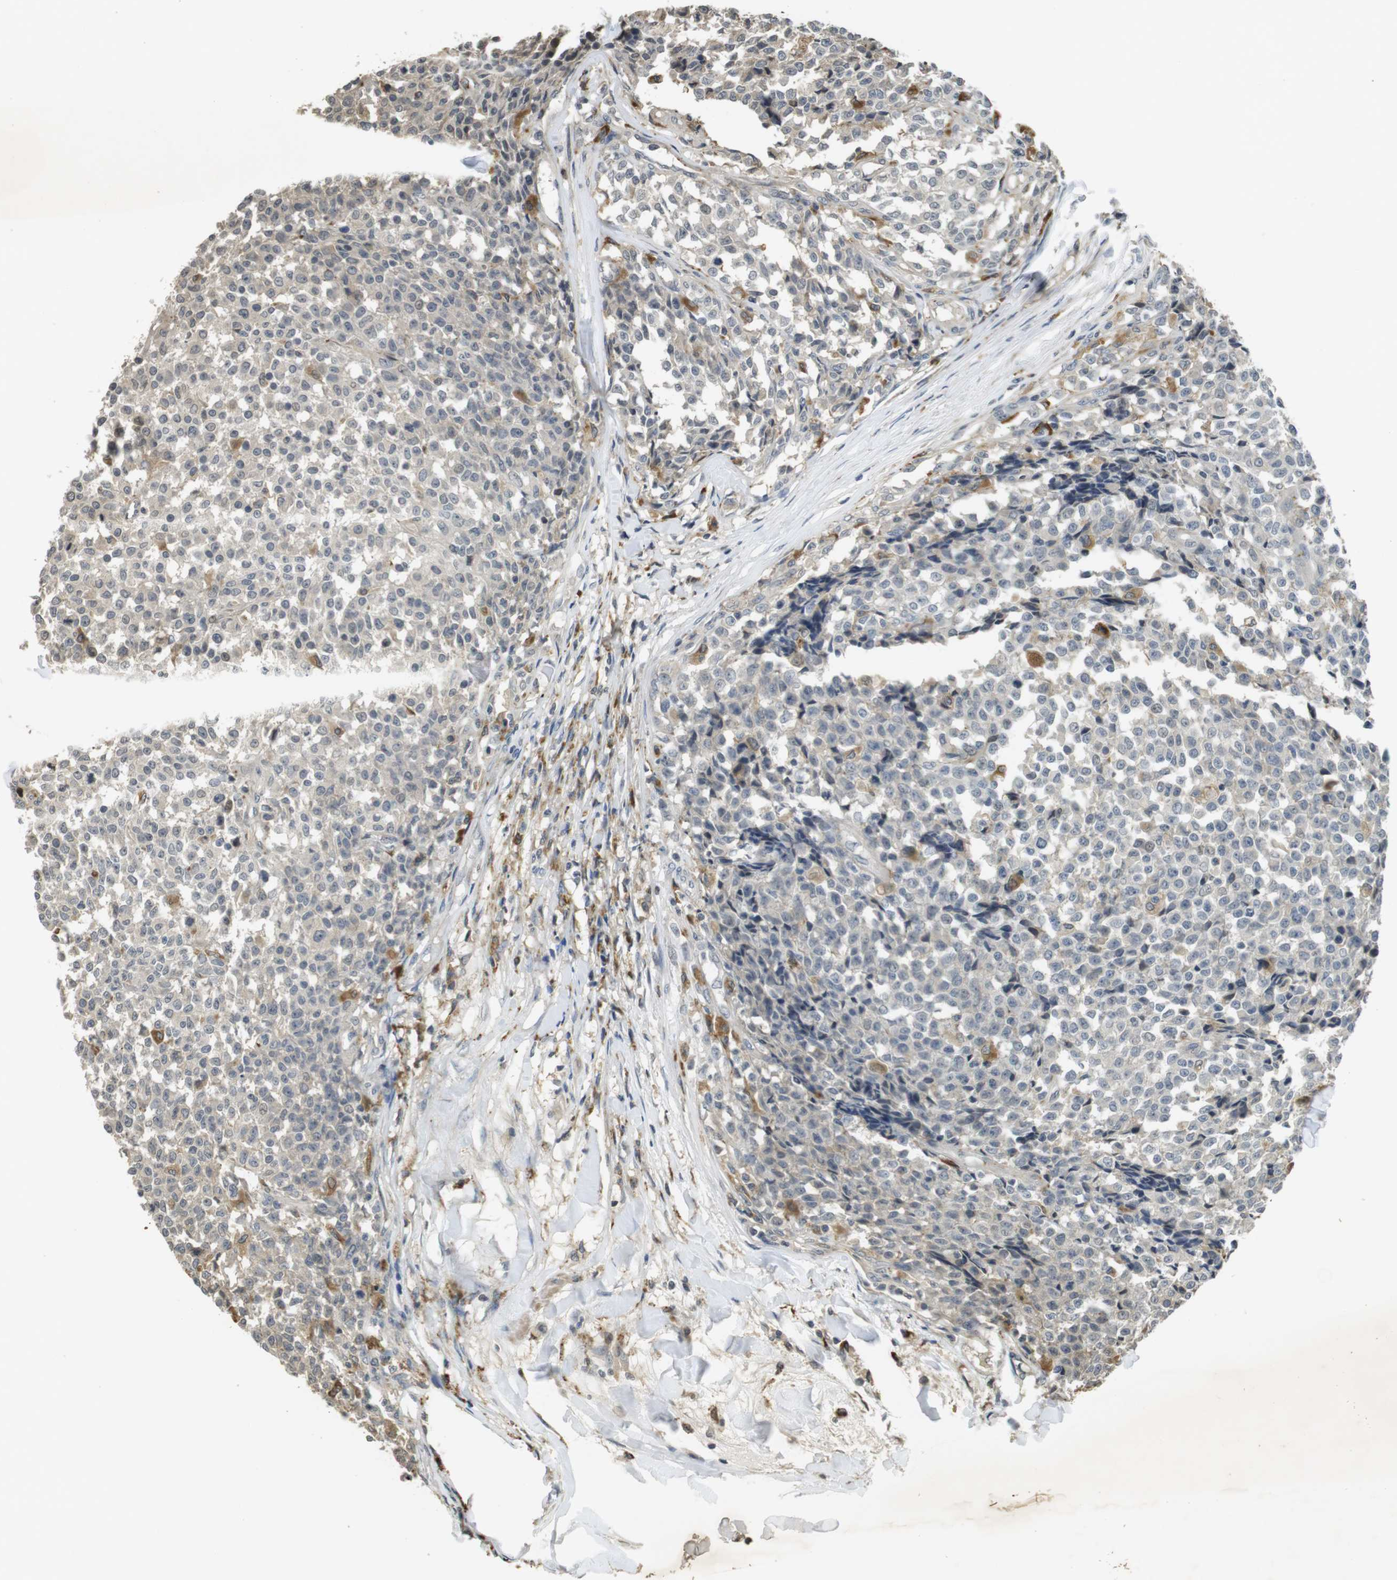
{"staining": {"intensity": "weak", "quantity": "<25%", "location": "cytoplasmic/membranous"}, "tissue": "testis cancer", "cell_type": "Tumor cells", "image_type": "cancer", "snomed": [{"axis": "morphology", "description": "Seminoma, NOS"}, {"axis": "topography", "description": "Testis"}], "caption": "Testis seminoma was stained to show a protein in brown. There is no significant expression in tumor cells.", "gene": "FZD10", "patient": {"sex": "male", "age": 59}}